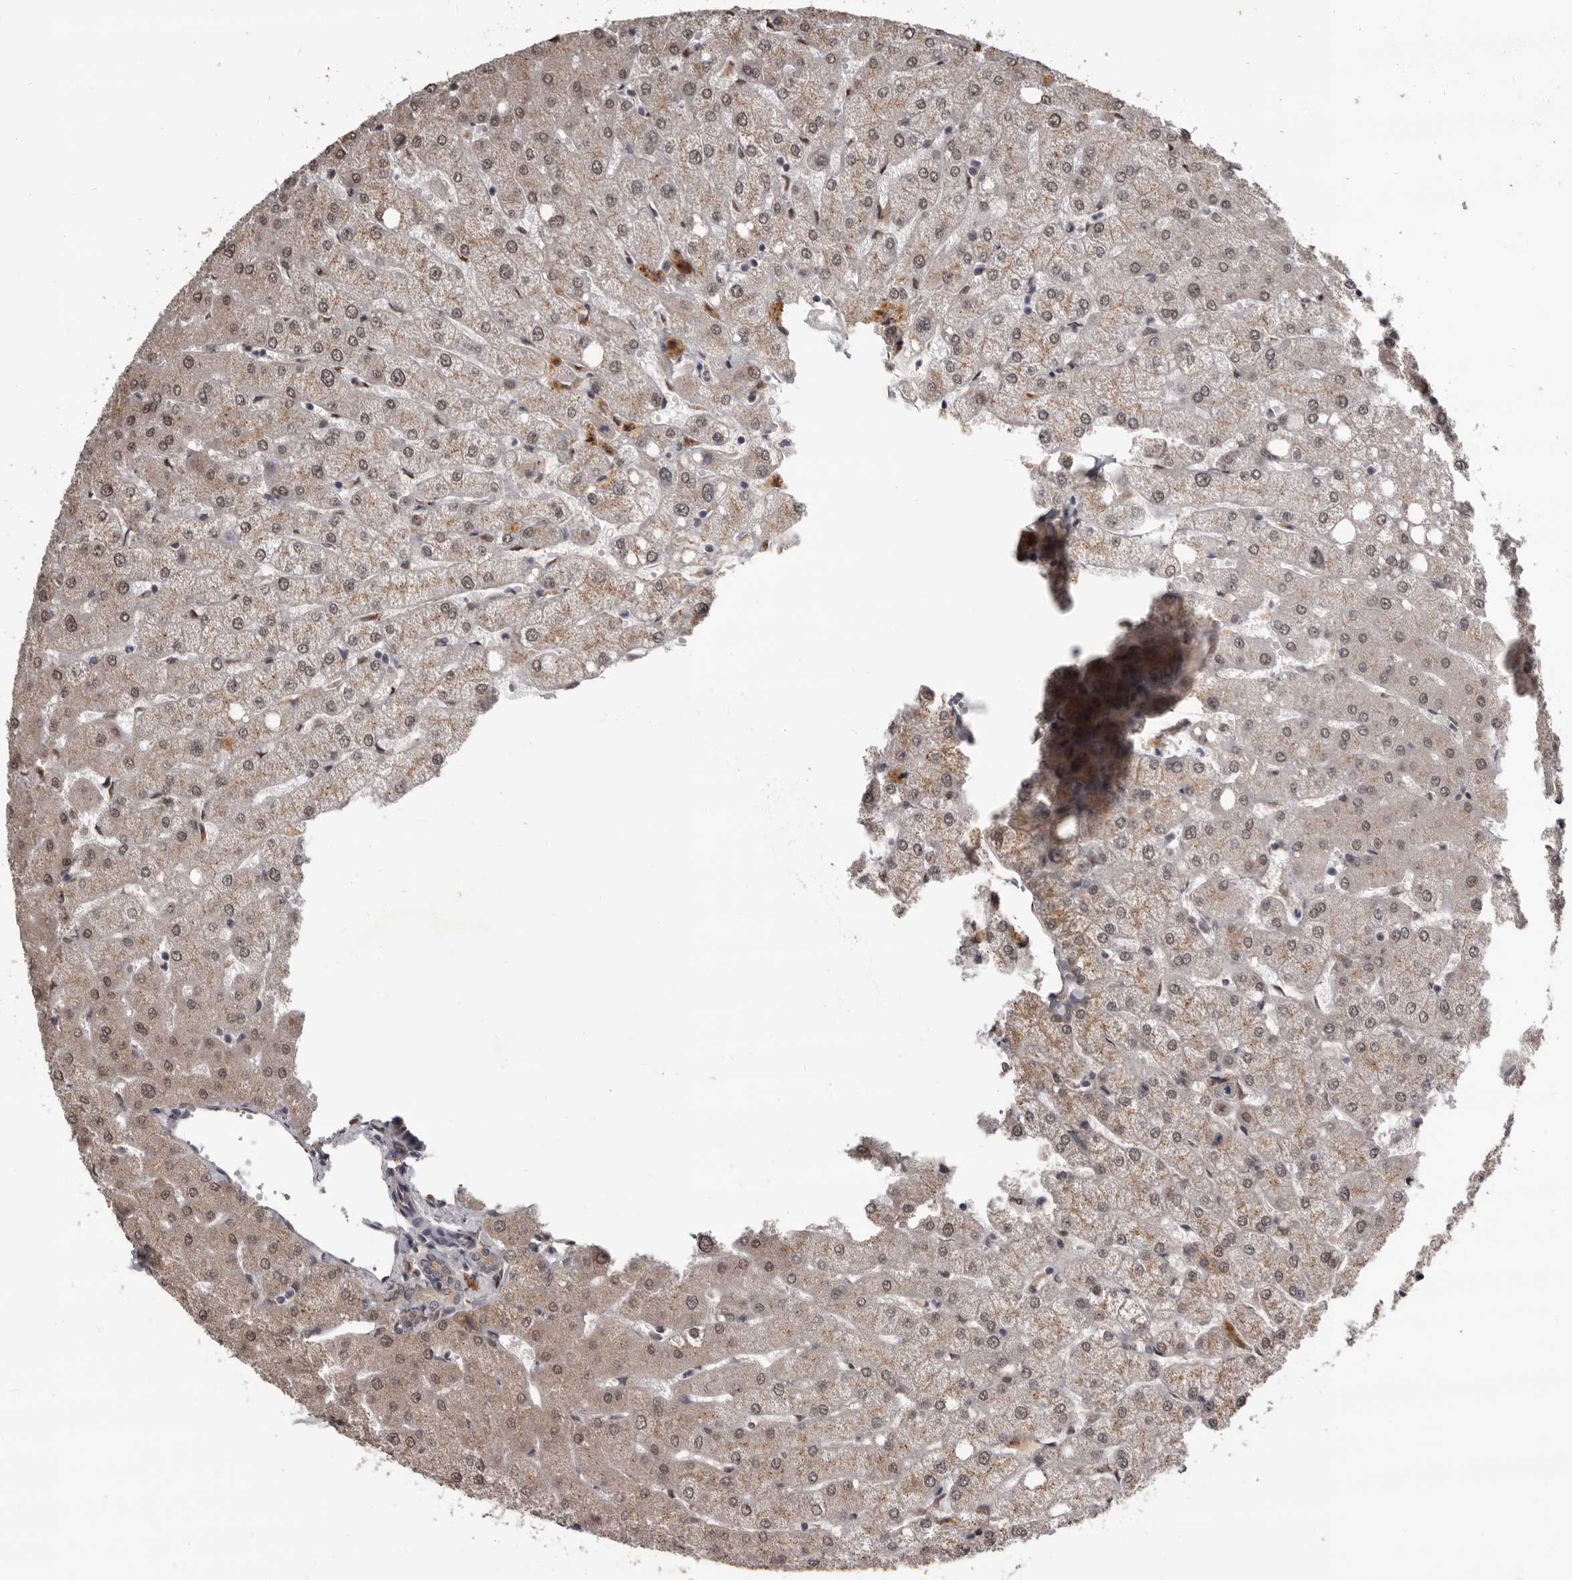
{"staining": {"intensity": "negative", "quantity": "none", "location": "none"}, "tissue": "liver", "cell_type": "Cholangiocytes", "image_type": "normal", "snomed": [{"axis": "morphology", "description": "Normal tissue, NOS"}, {"axis": "topography", "description": "Liver"}], "caption": "Protein analysis of unremarkable liver displays no significant staining in cholangiocytes.", "gene": "AHR", "patient": {"sex": "female", "age": 54}}